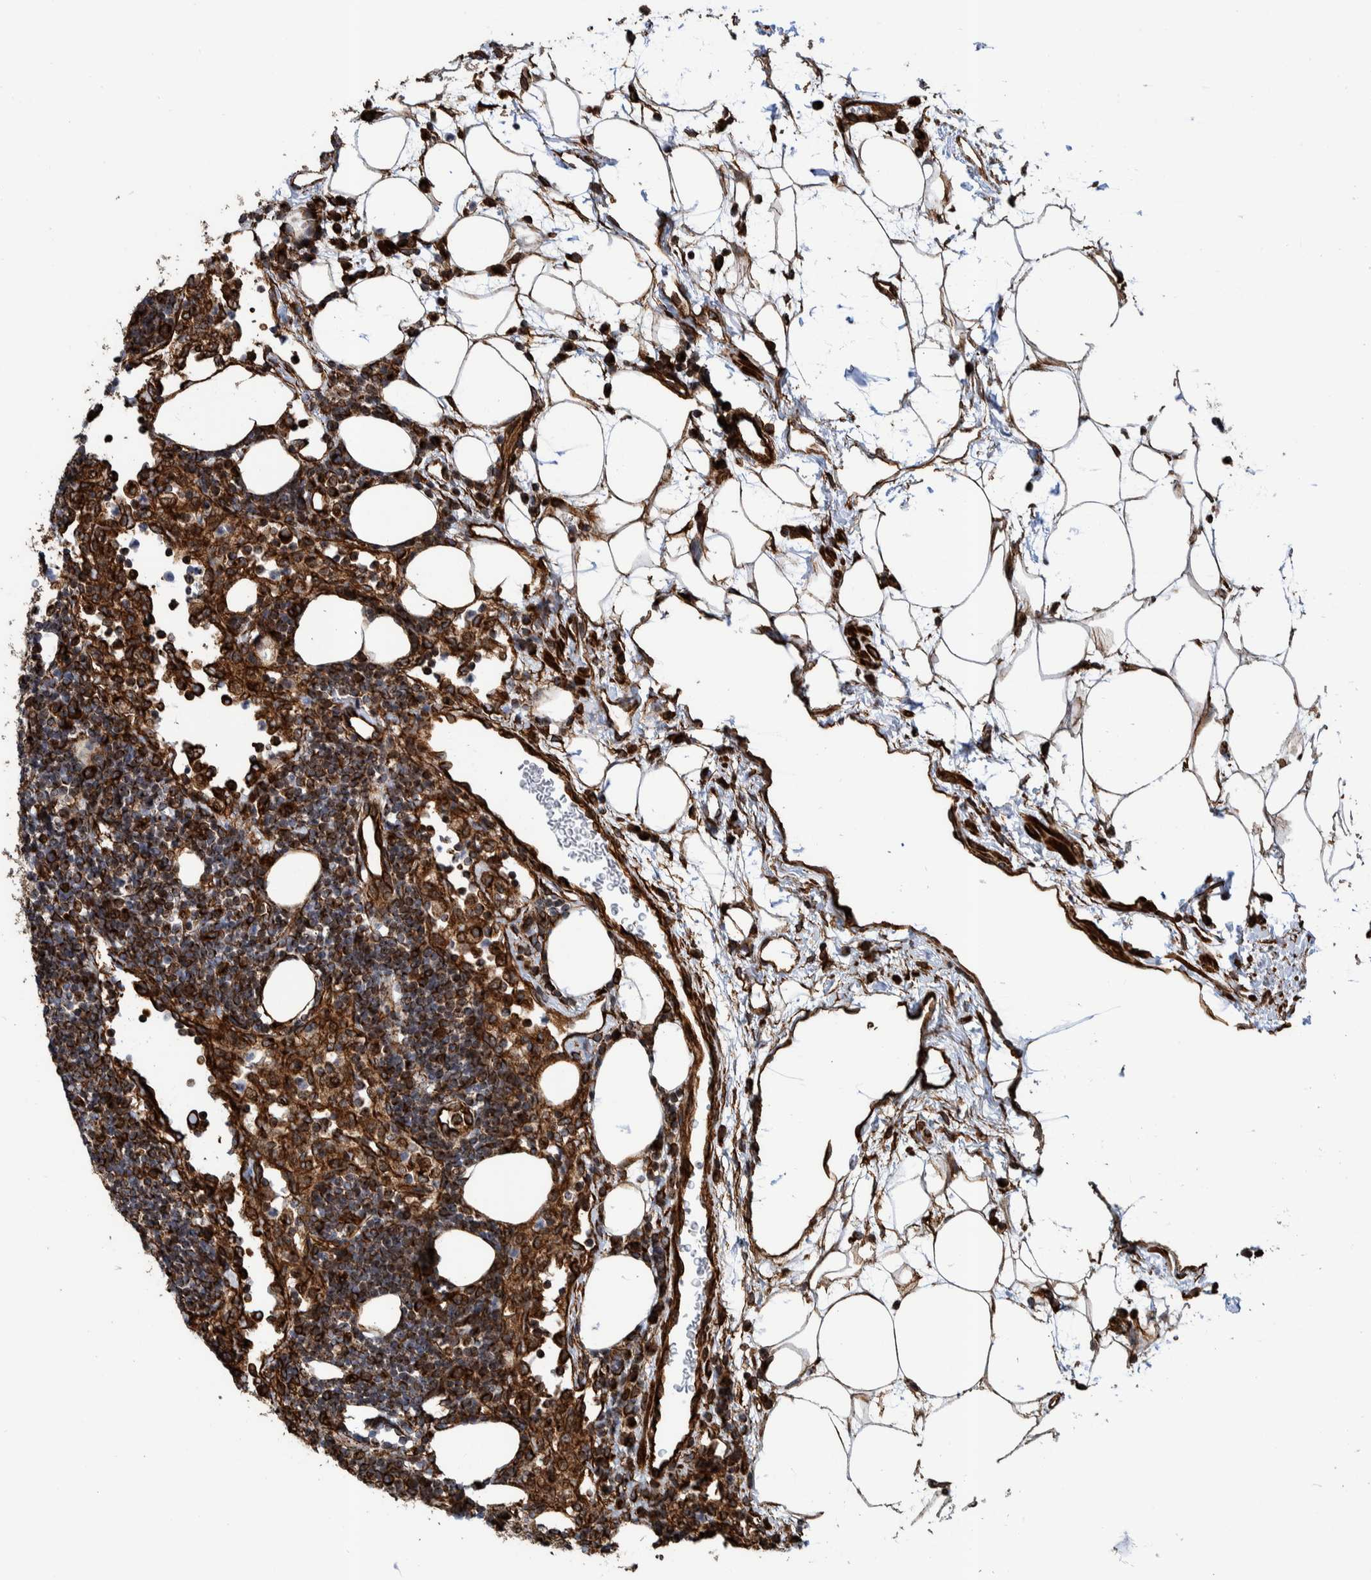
{"staining": {"intensity": "strong", "quantity": ">75%", "location": "cytoplasmic/membranous"}, "tissue": "lymph node", "cell_type": "Germinal center cells", "image_type": "normal", "snomed": [{"axis": "morphology", "description": "Normal tissue, NOS"}, {"axis": "morphology", "description": "Carcinoid, malignant, NOS"}, {"axis": "topography", "description": "Lymph node"}], "caption": "Immunohistochemical staining of benign lymph node shows high levels of strong cytoplasmic/membranous positivity in approximately >75% of germinal center cells. The staining was performed using DAB (3,3'-diaminobenzidine), with brown indicating positive protein expression. Nuclei are stained blue with hematoxylin.", "gene": "CCDC57", "patient": {"sex": "male", "age": 47}}